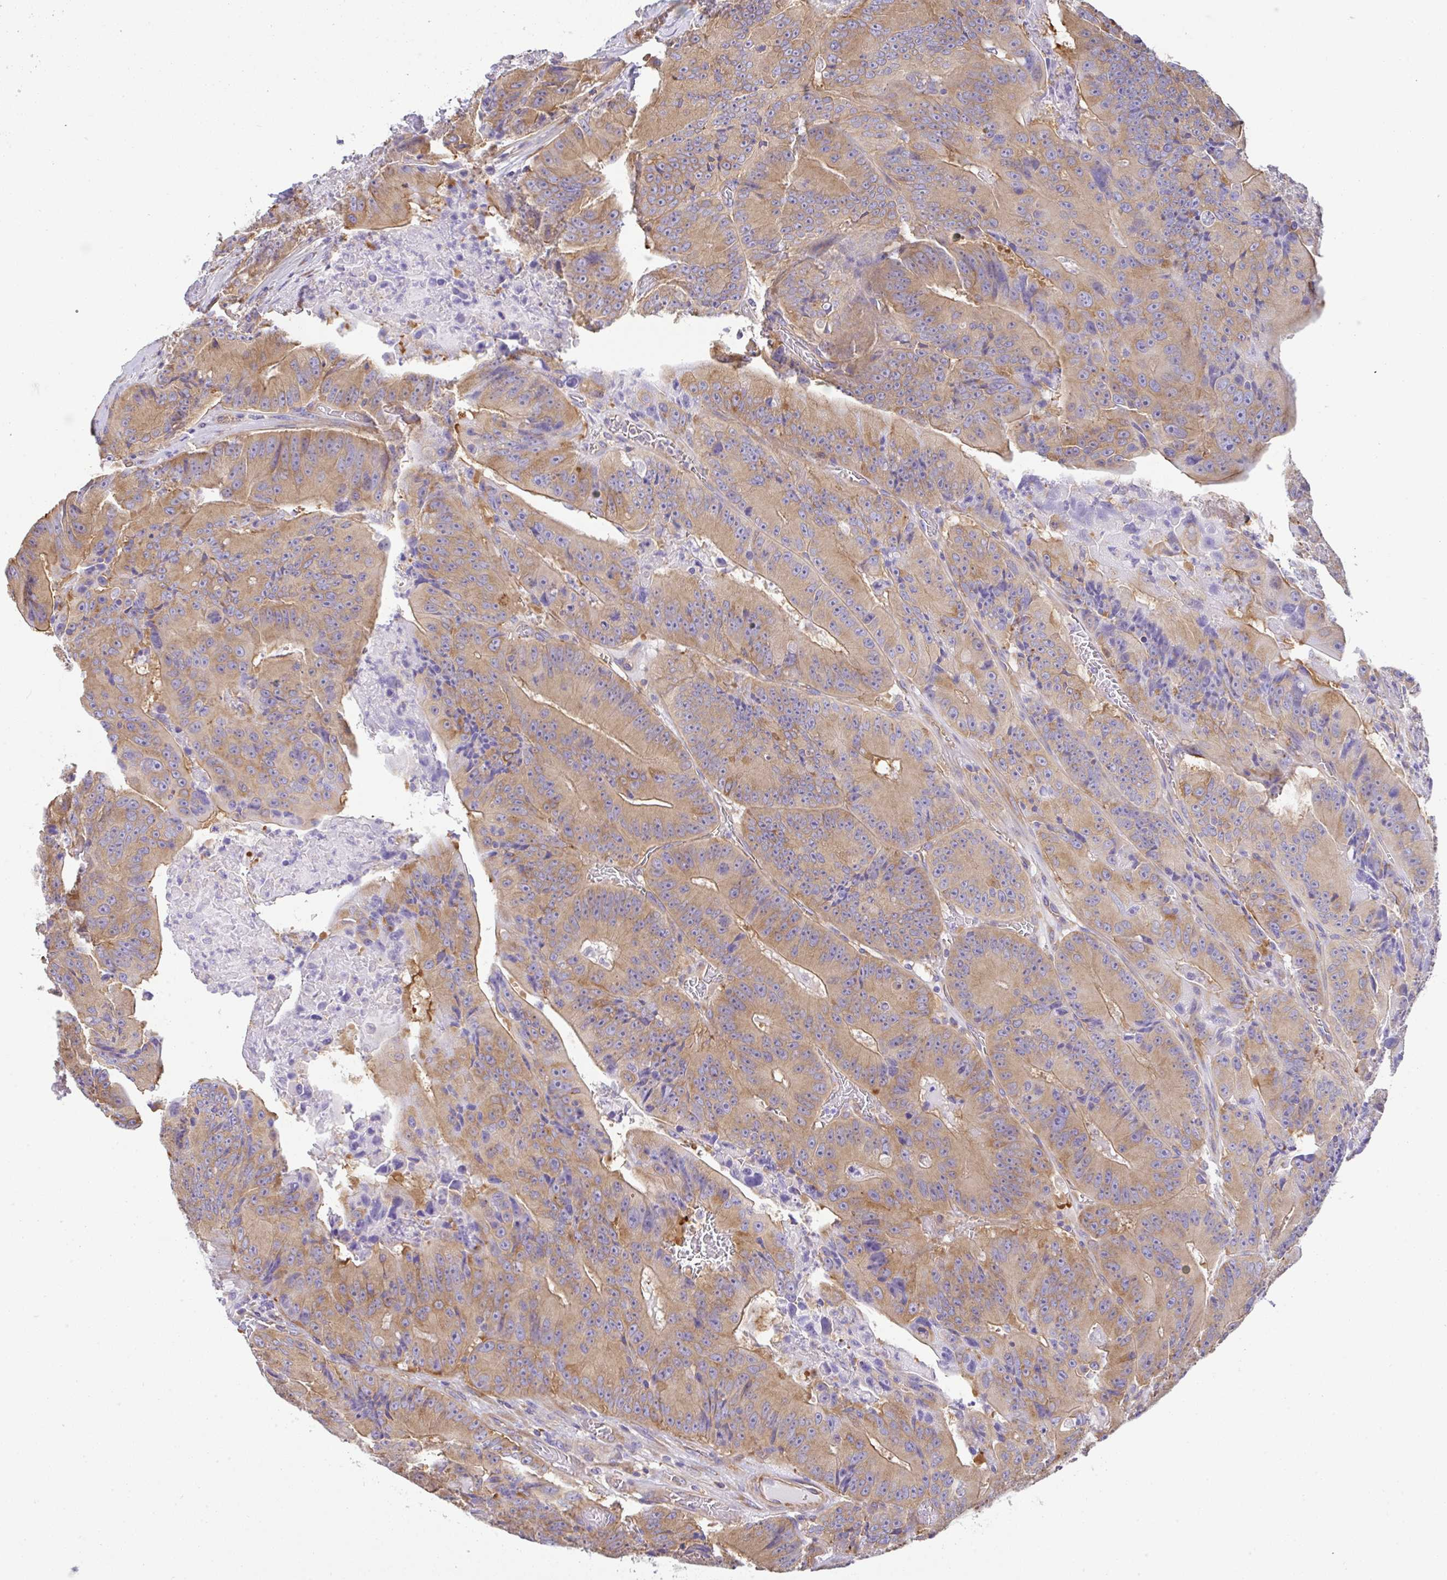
{"staining": {"intensity": "moderate", "quantity": ">75%", "location": "cytoplasmic/membranous"}, "tissue": "colorectal cancer", "cell_type": "Tumor cells", "image_type": "cancer", "snomed": [{"axis": "morphology", "description": "Adenocarcinoma, NOS"}, {"axis": "topography", "description": "Colon"}], "caption": "The histopathology image demonstrates a brown stain indicating the presence of a protein in the cytoplasmic/membranous of tumor cells in adenocarcinoma (colorectal). The protein is stained brown, and the nuclei are stained in blue (DAB (3,3'-diaminobenzidine) IHC with brightfield microscopy, high magnification).", "gene": "GFPT2", "patient": {"sex": "female", "age": 86}}